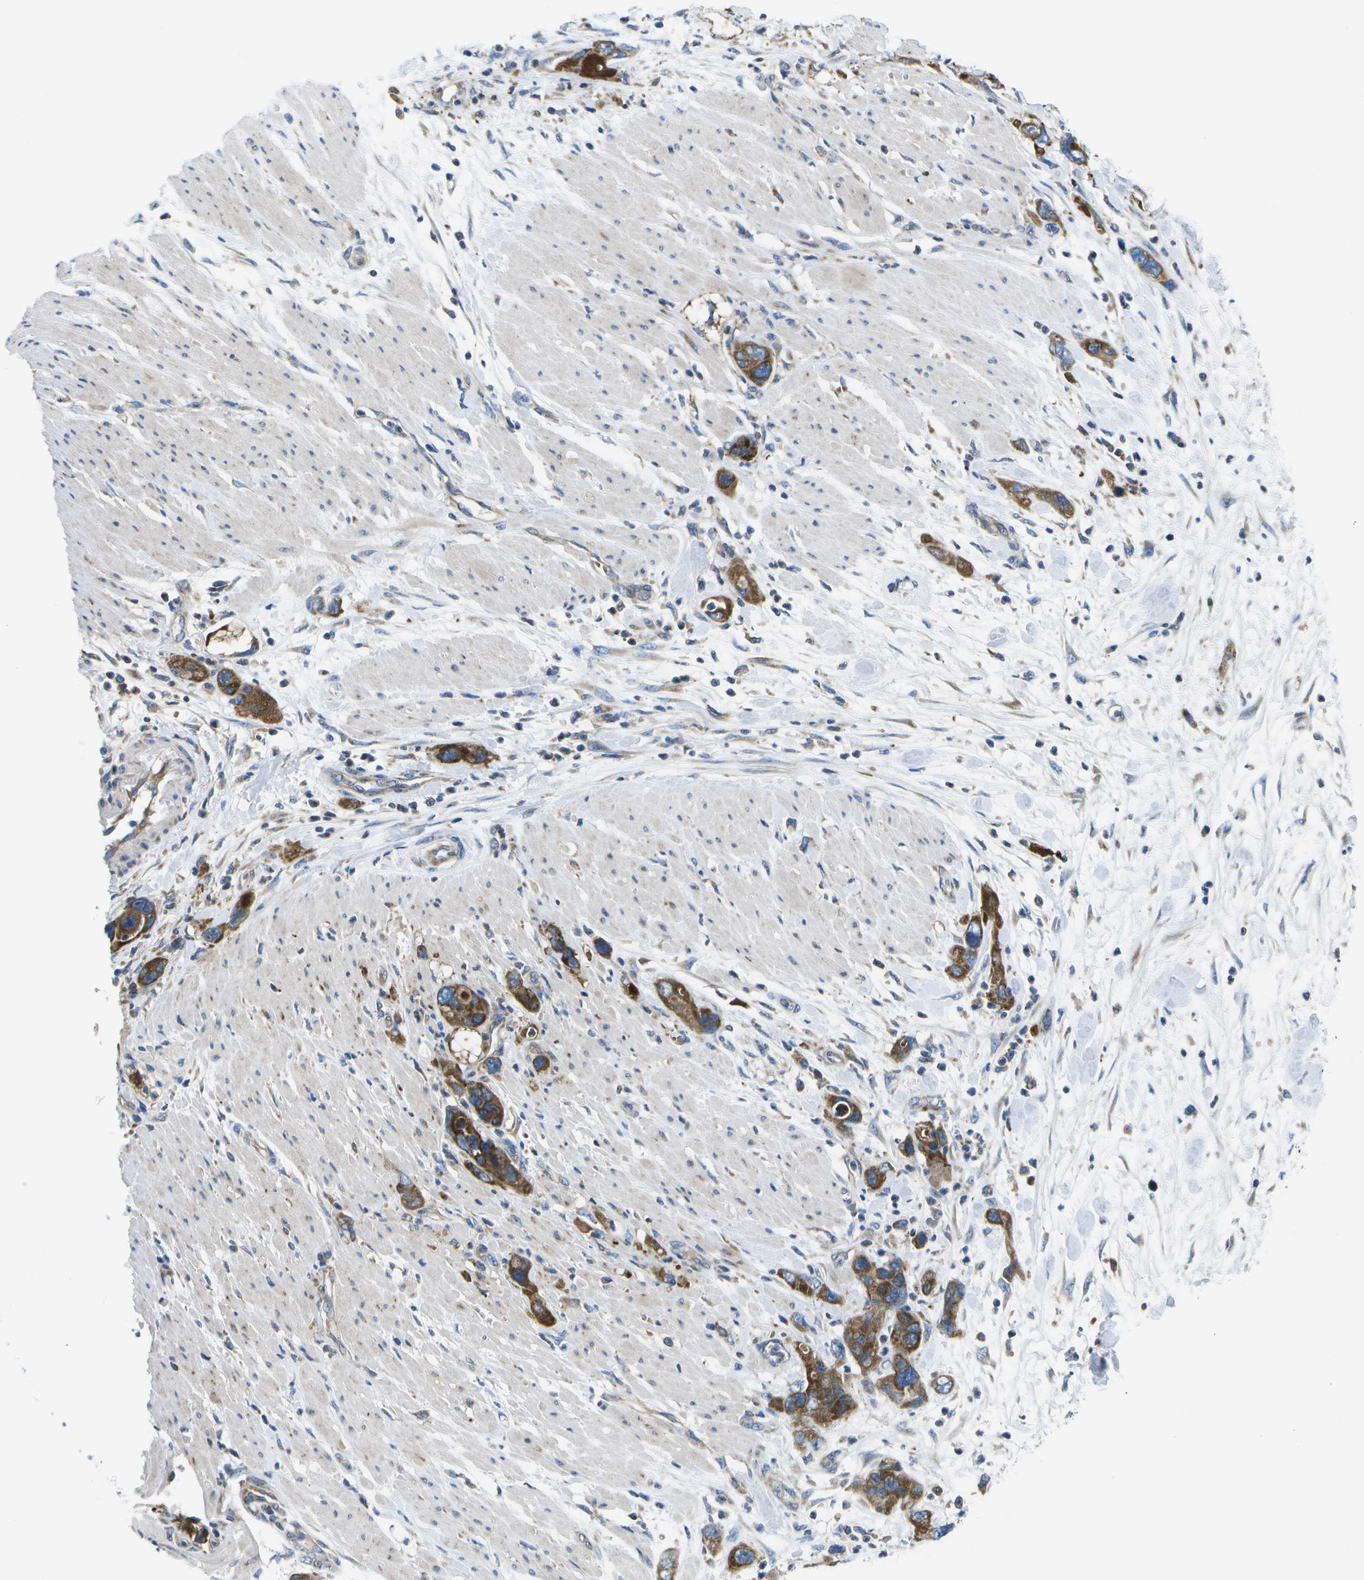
{"staining": {"intensity": "strong", "quantity": ">75%", "location": "cytoplasmic/membranous"}, "tissue": "pancreatic cancer", "cell_type": "Tumor cells", "image_type": "cancer", "snomed": [{"axis": "morphology", "description": "Normal tissue, NOS"}, {"axis": "morphology", "description": "Adenocarcinoma, NOS"}, {"axis": "topography", "description": "Pancreas"}], "caption": "Adenocarcinoma (pancreatic) stained with DAB immunohistochemistry (IHC) shows high levels of strong cytoplasmic/membranous expression in about >75% of tumor cells. The staining was performed using DAB, with brown indicating positive protein expression. Nuclei are stained blue with hematoxylin.", "gene": "GDF5", "patient": {"sex": "female", "age": 71}}